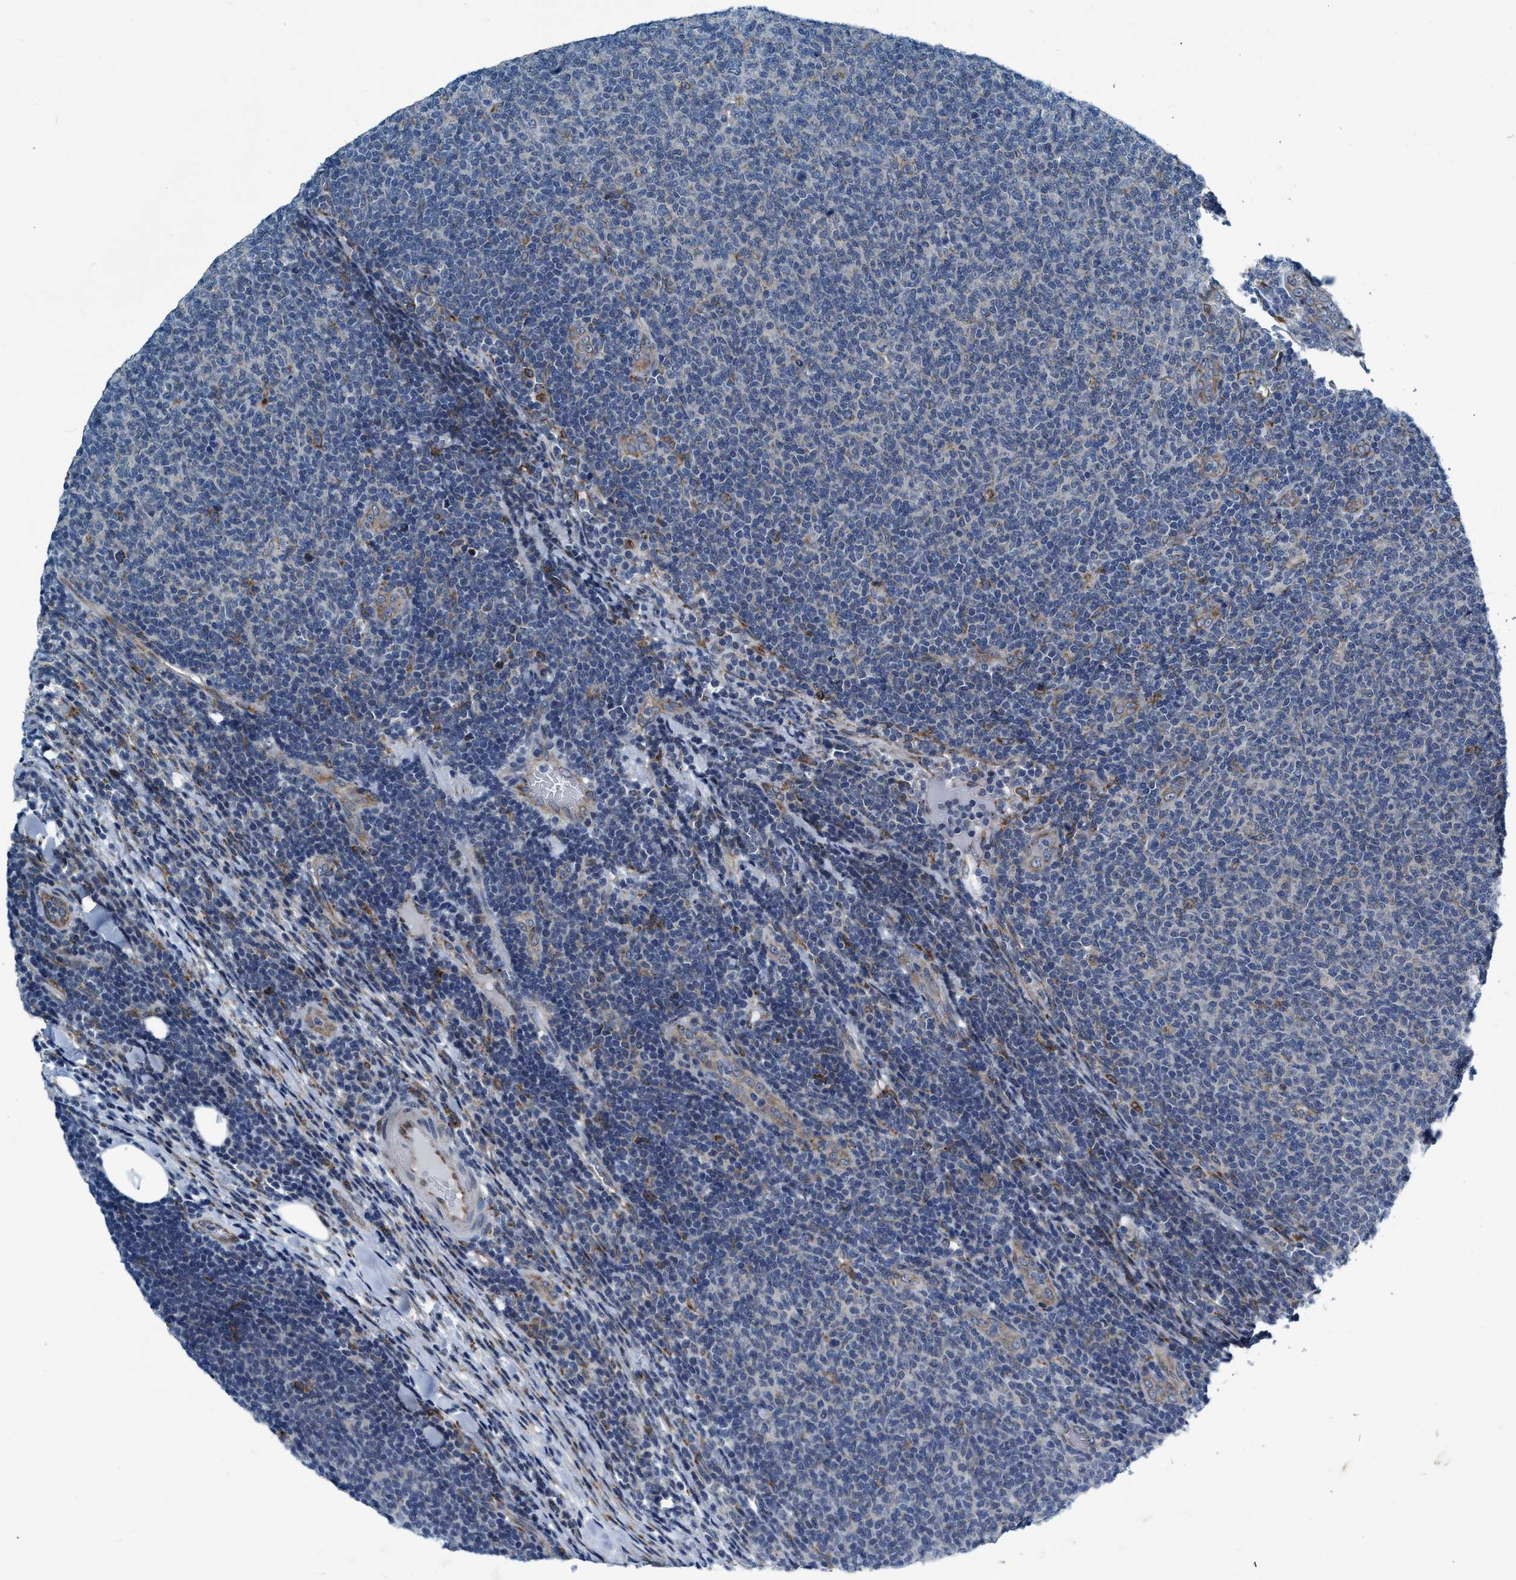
{"staining": {"intensity": "negative", "quantity": "none", "location": "none"}, "tissue": "lymphoma", "cell_type": "Tumor cells", "image_type": "cancer", "snomed": [{"axis": "morphology", "description": "Malignant lymphoma, non-Hodgkin's type, Low grade"}, {"axis": "topography", "description": "Lymph node"}], "caption": "The photomicrograph shows no staining of tumor cells in low-grade malignant lymphoma, non-Hodgkin's type.", "gene": "ARMC9", "patient": {"sex": "male", "age": 66}}